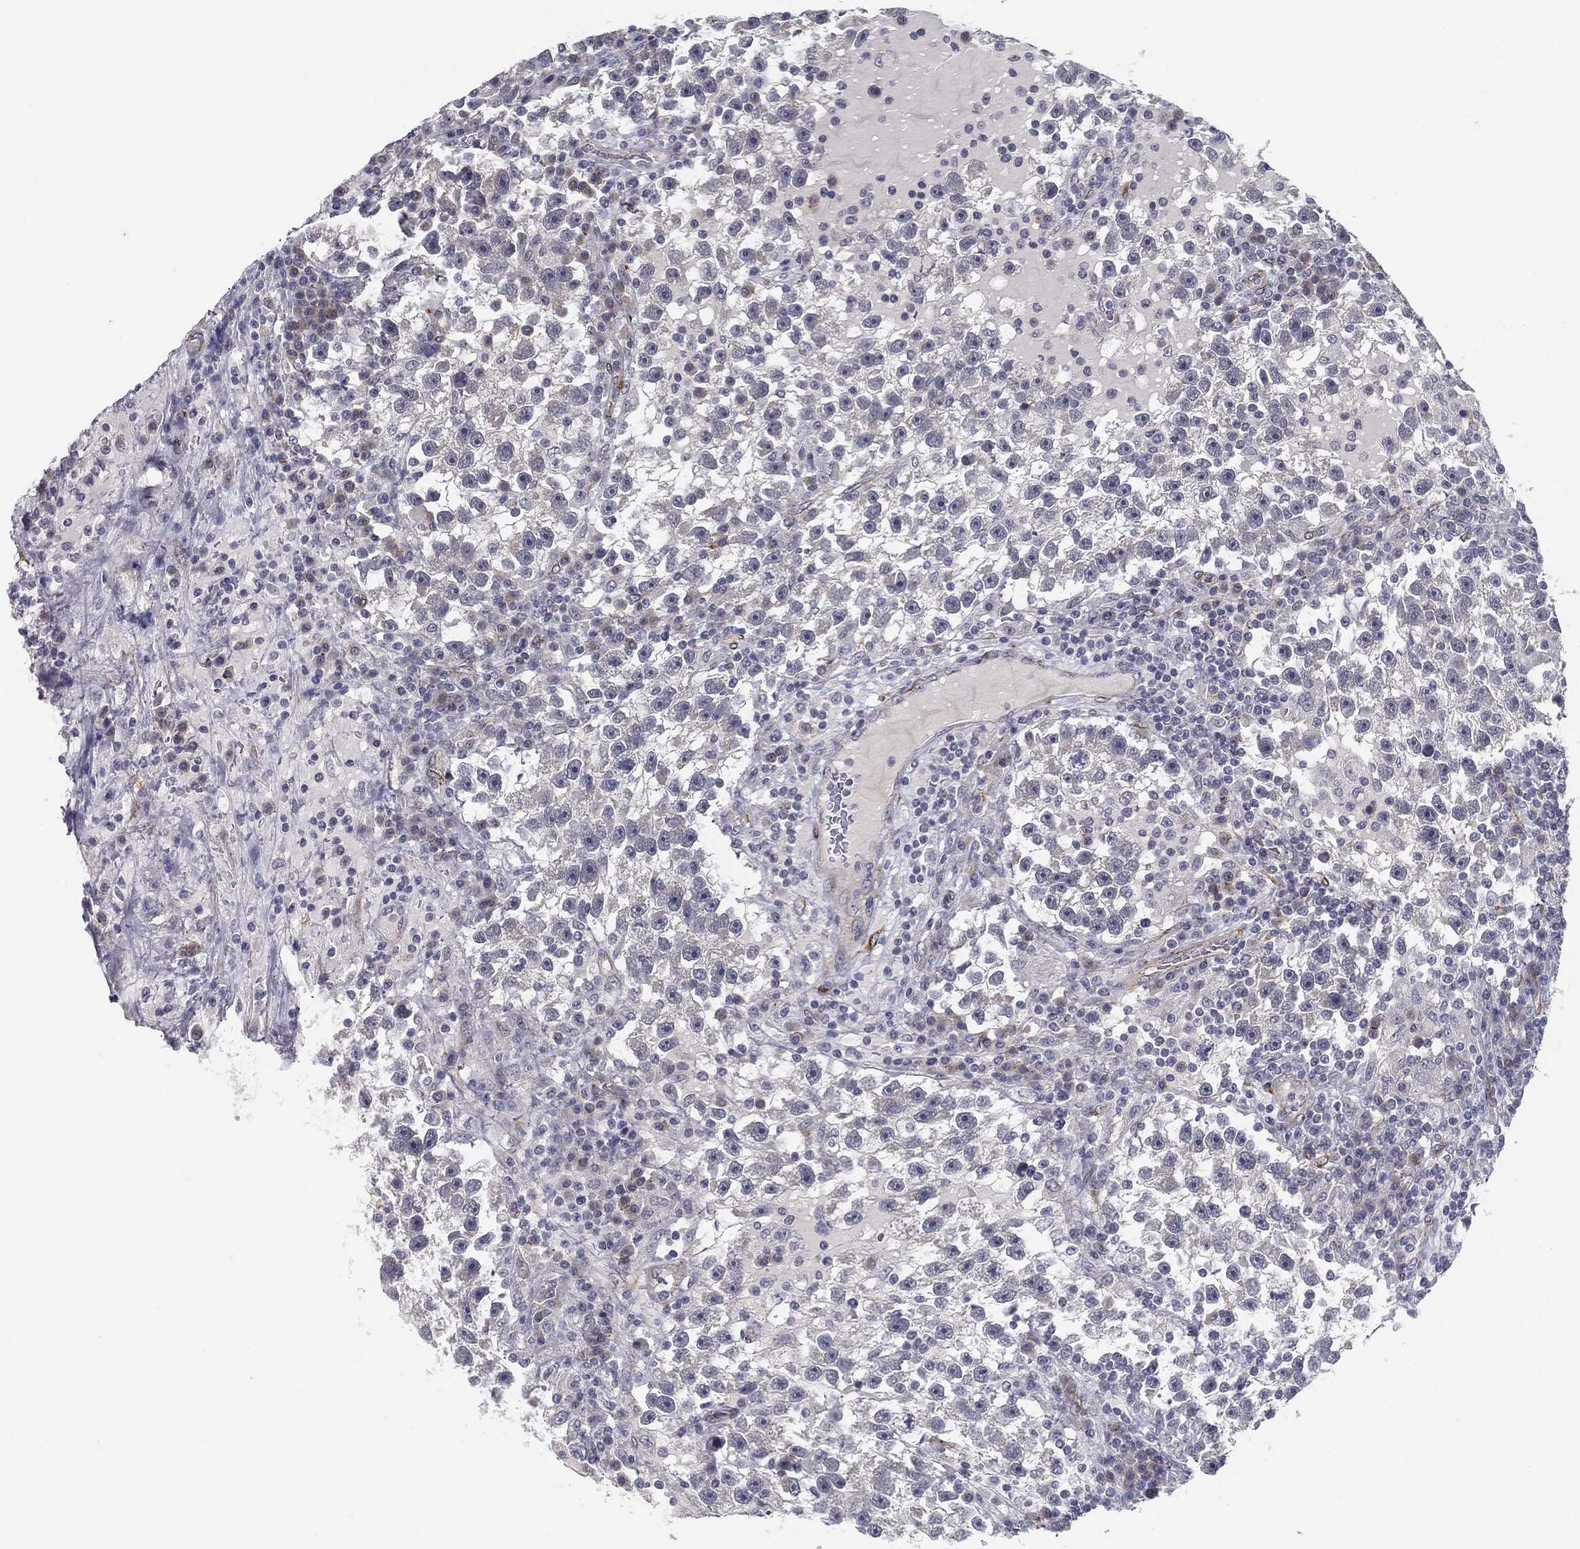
{"staining": {"intensity": "negative", "quantity": "none", "location": "none"}, "tissue": "testis cancer", "cell_type": "Tumor cells", "image_type": "cancer", "snomed": [{"axis": "morphology", "description": "Seminoma, NOS"}, {"axis": "topography", "description": "Testis"}], "caption": "The image shows no staining of tumor cells in seminoma (testis).", "gene": "LRRC56", "patient": {"sex": "male", "age": 47}}